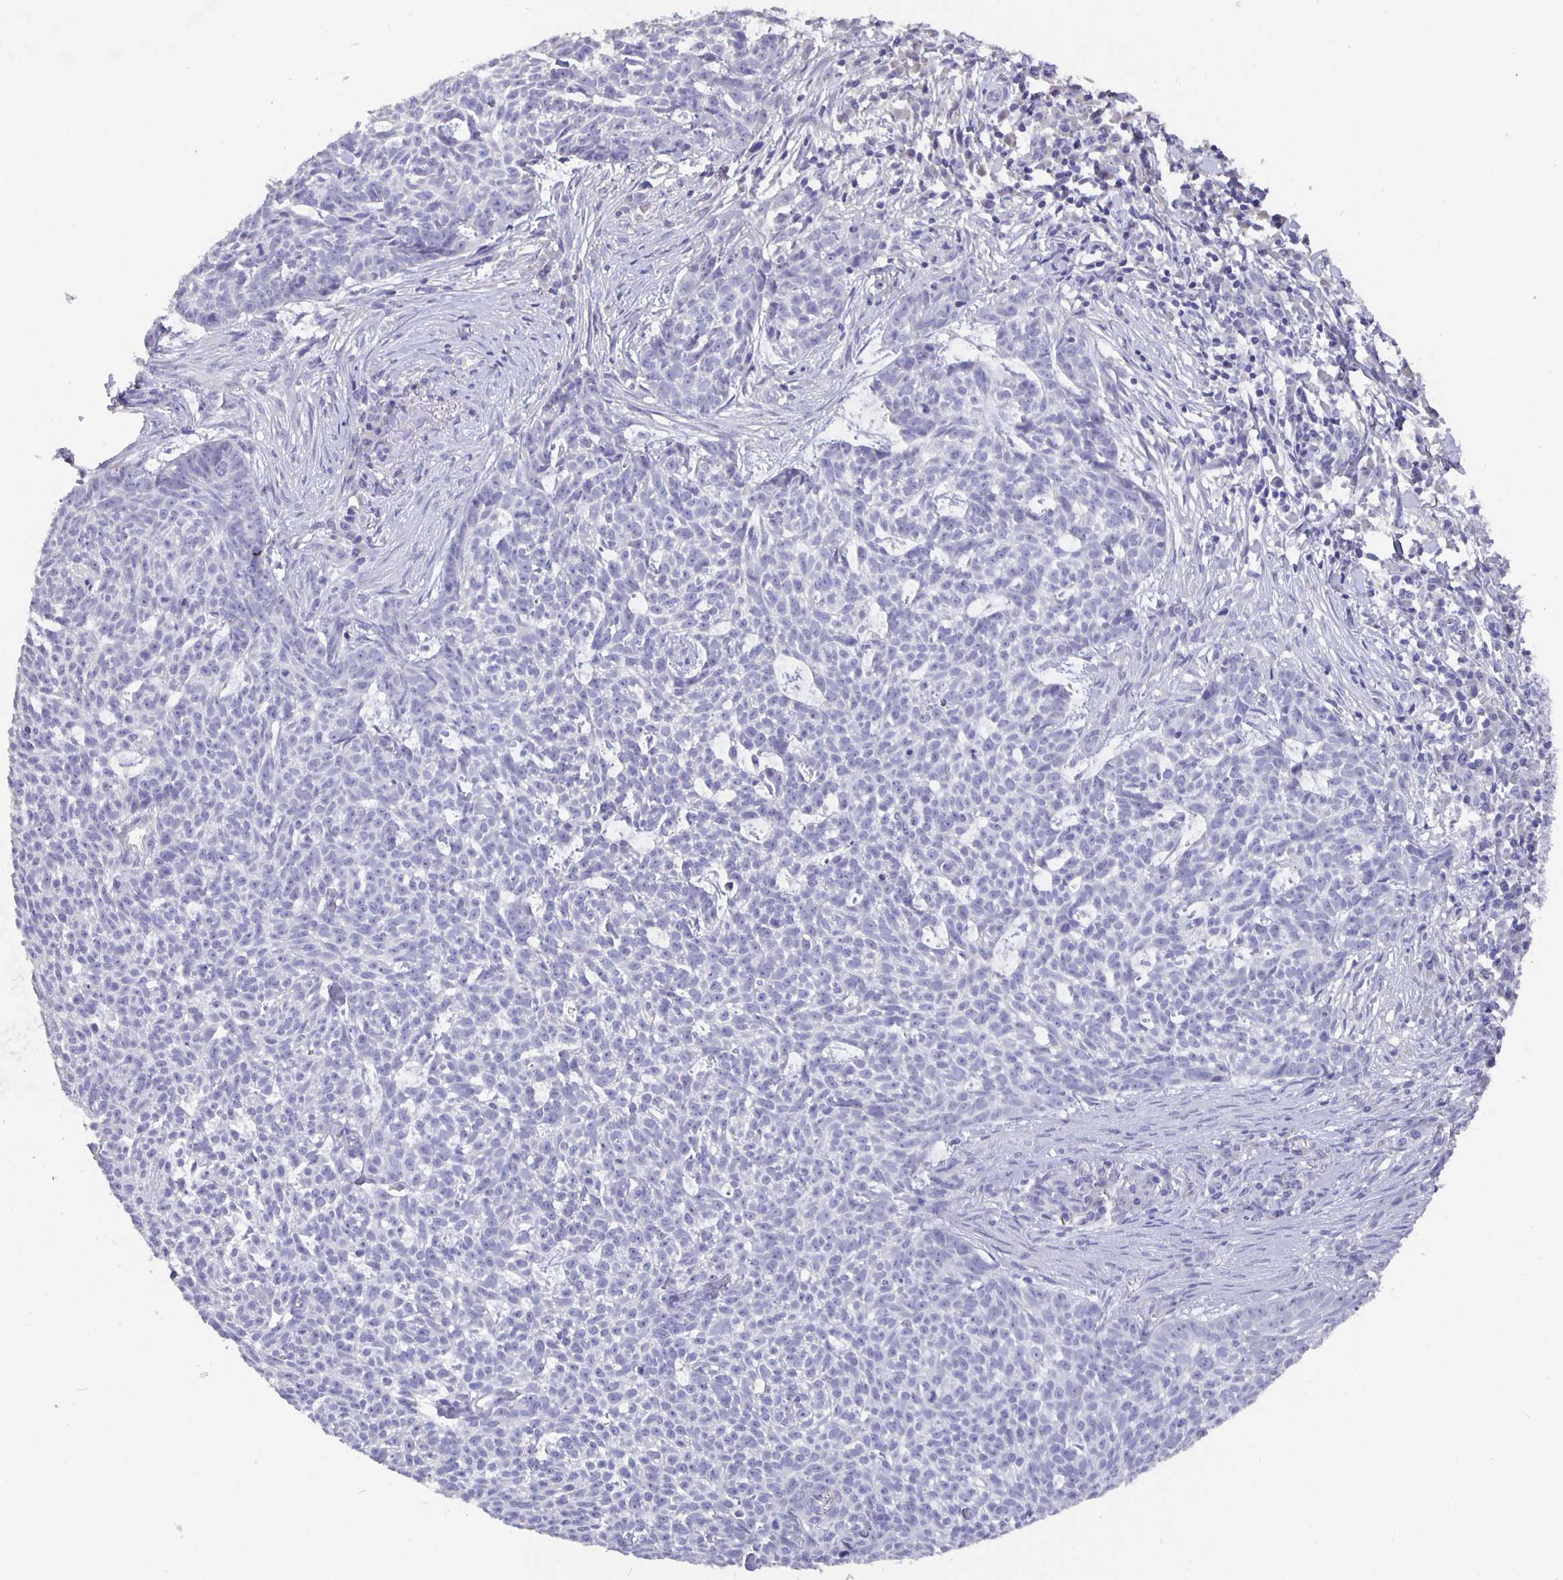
{"staining": {"intensity": "negative", "quantity": "none", "location": "none"}, "tissue": "skin cancer", "cell_type": "Tumor cells", "image_type": "cancer", "snomed": [{"axis": "morphology", "description": "Basal cell carcinoma"}, {"axis": "topography", "description": "Skin"}], "caption": "An image of human skin cancer is negative for staining in tumor cells.", "gene": "CFAP74", "patient": {"sex": "female", "age": 93}}